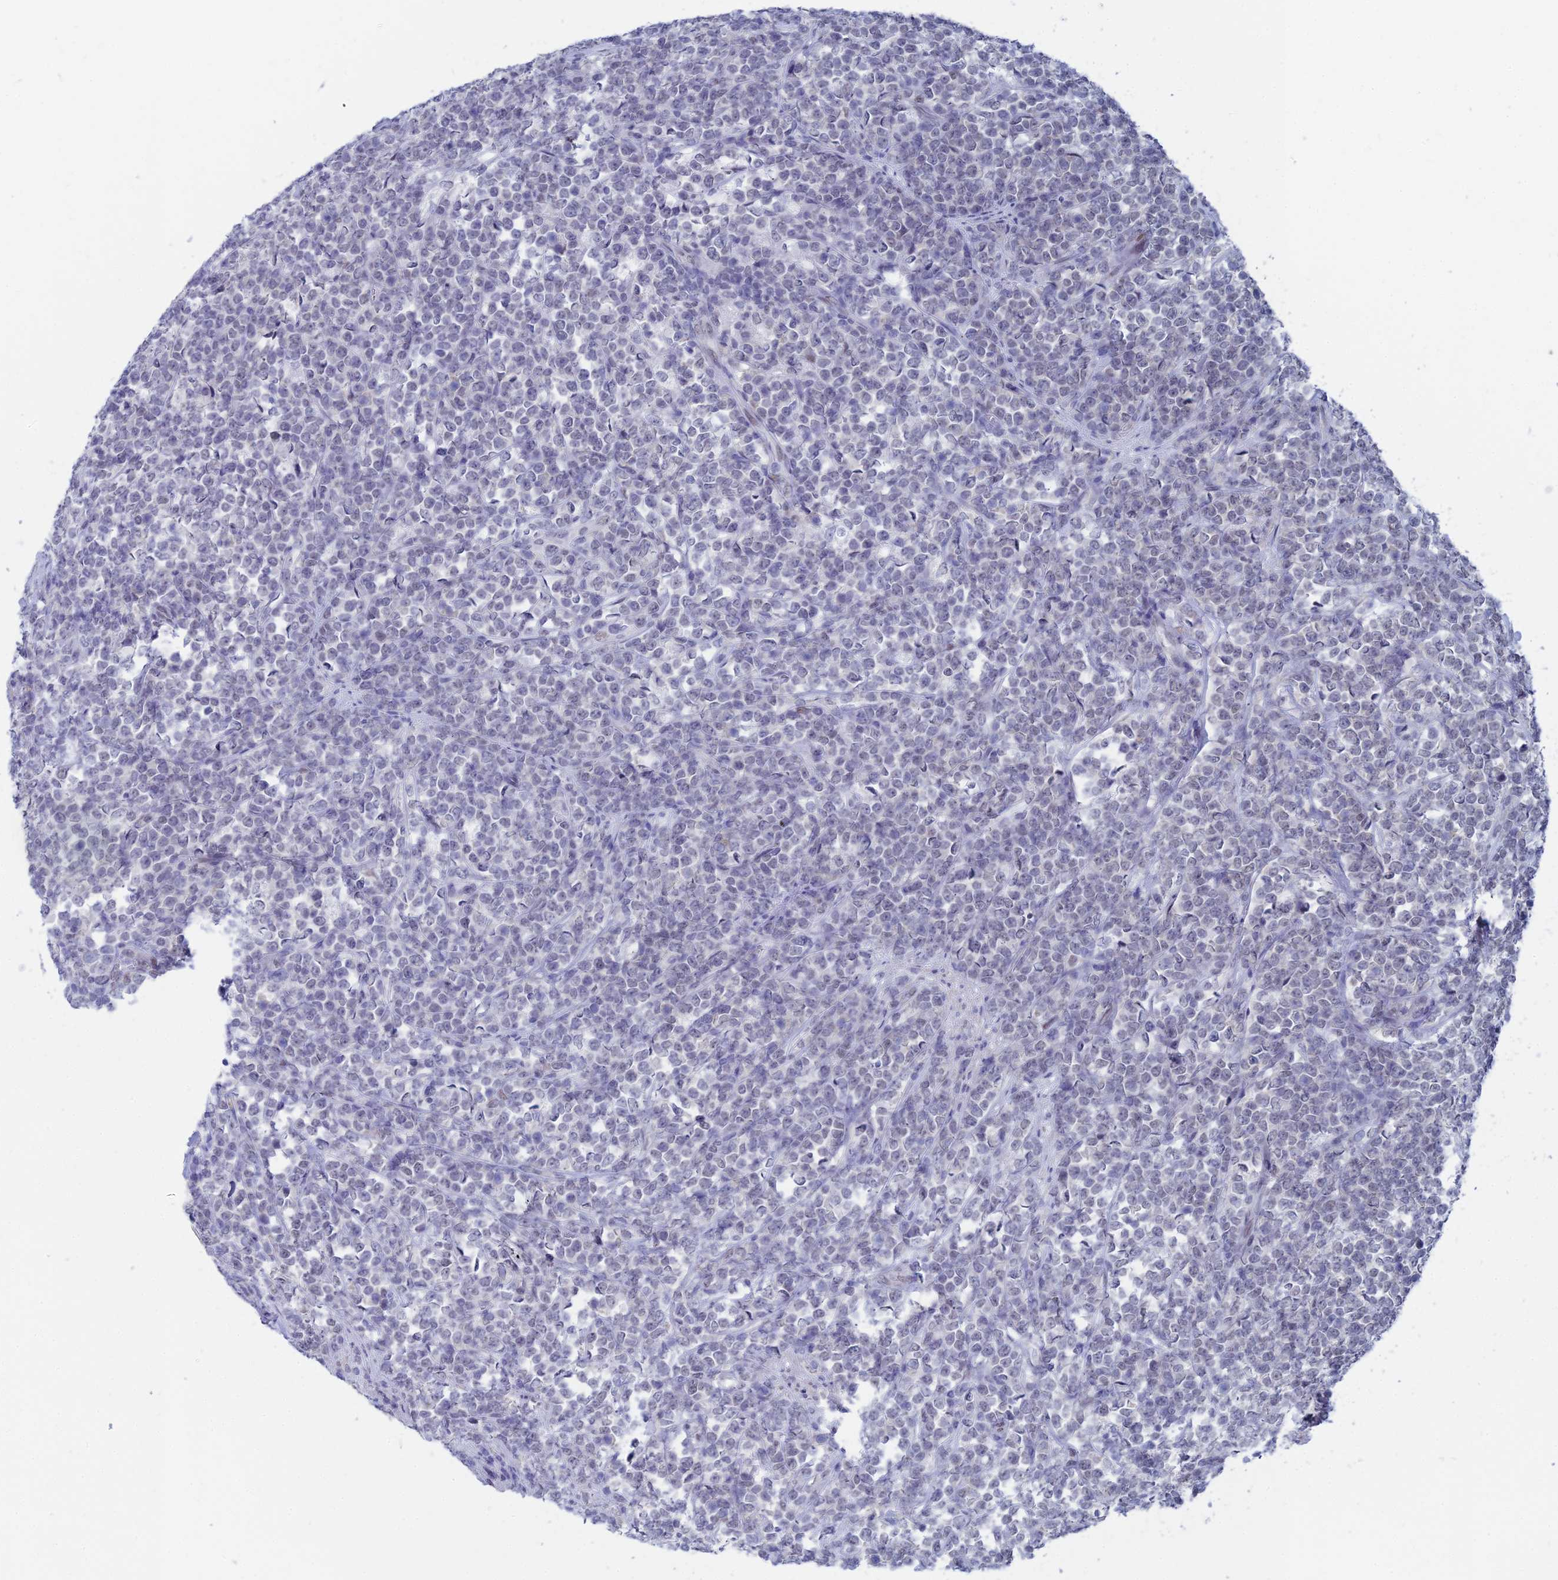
{"staining": {"intensity": "negative", "quantity": "none", "location": "none"}, "tissue": "lymphoma", "cell_type": "Tumor cells", "image_type": "cancer", "snomed": [{"axis": "morphology", "description": "Malignant lymphoma, non-Hodgkin's type, High grade"}, {"axis": "topography", "description": "Small intestine"}], "caption": "Immunohistochemistry photomicrograph of lymphoma stained for a protein (brown), which exhibits no positivity in tumor cells.", "gene": "NABP2", "patient": {"sex": "male", "age": 8}}